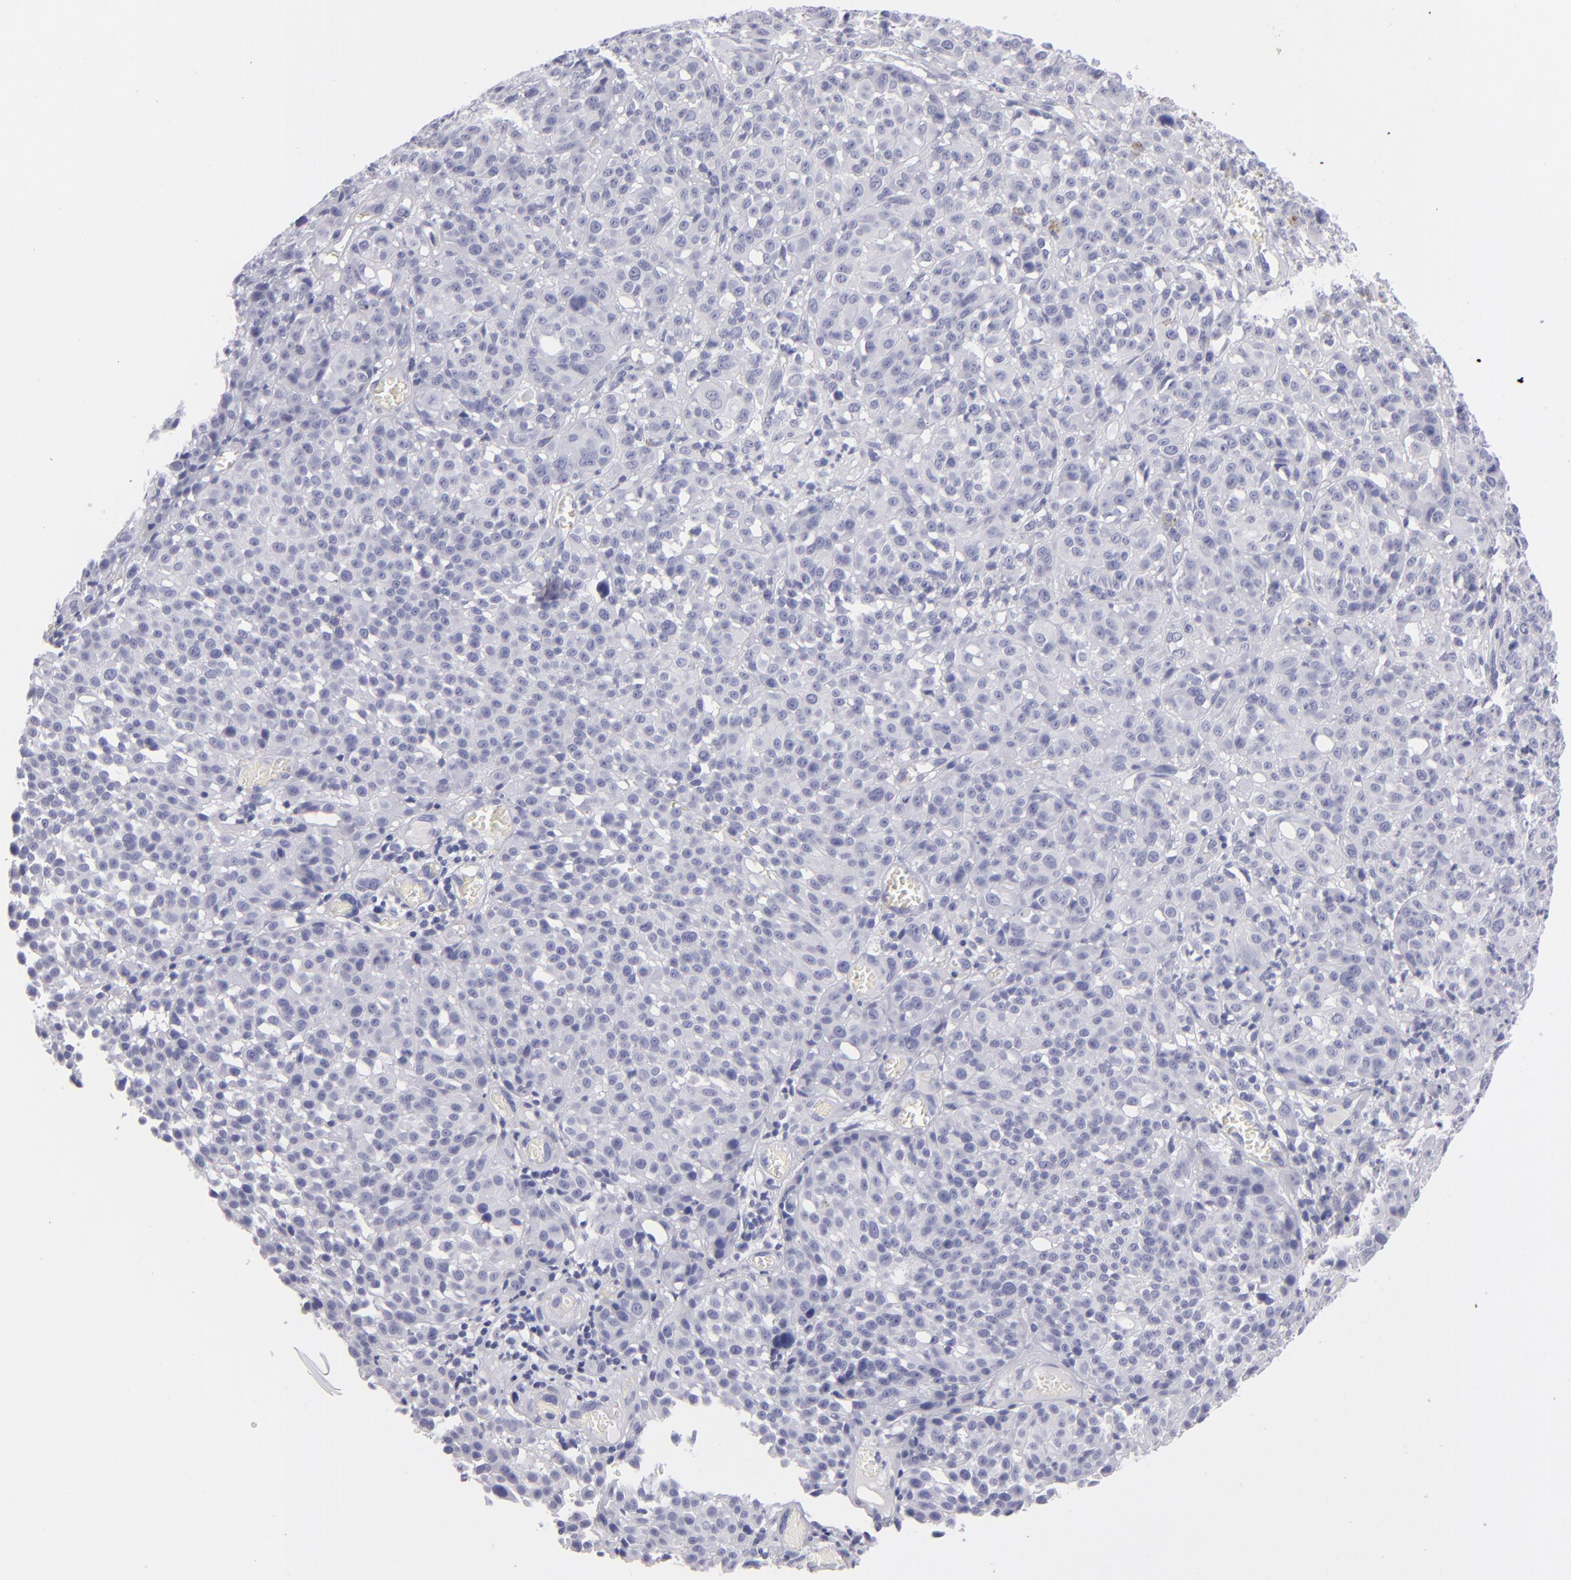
{"staining": {"intensity": "negative", "quantity": "none", "location": "none"}, "tissue": "melanoma", "cell_type": "Tumor cells", "image_type": "cancer", "snomed": [{"axis": "morphology", "description": "Malignant melanoma, NOS"}, {"axis": "topography", "description": "Skin"}], "caption": "High magnification brightfield microscopy of melanoma stained with DAB (brown) and counterstained with hematoxylin (blue): tumor cells show no significant expression.", "gene": "MYH11", "patient": {"sex": "female", "age": 49}}